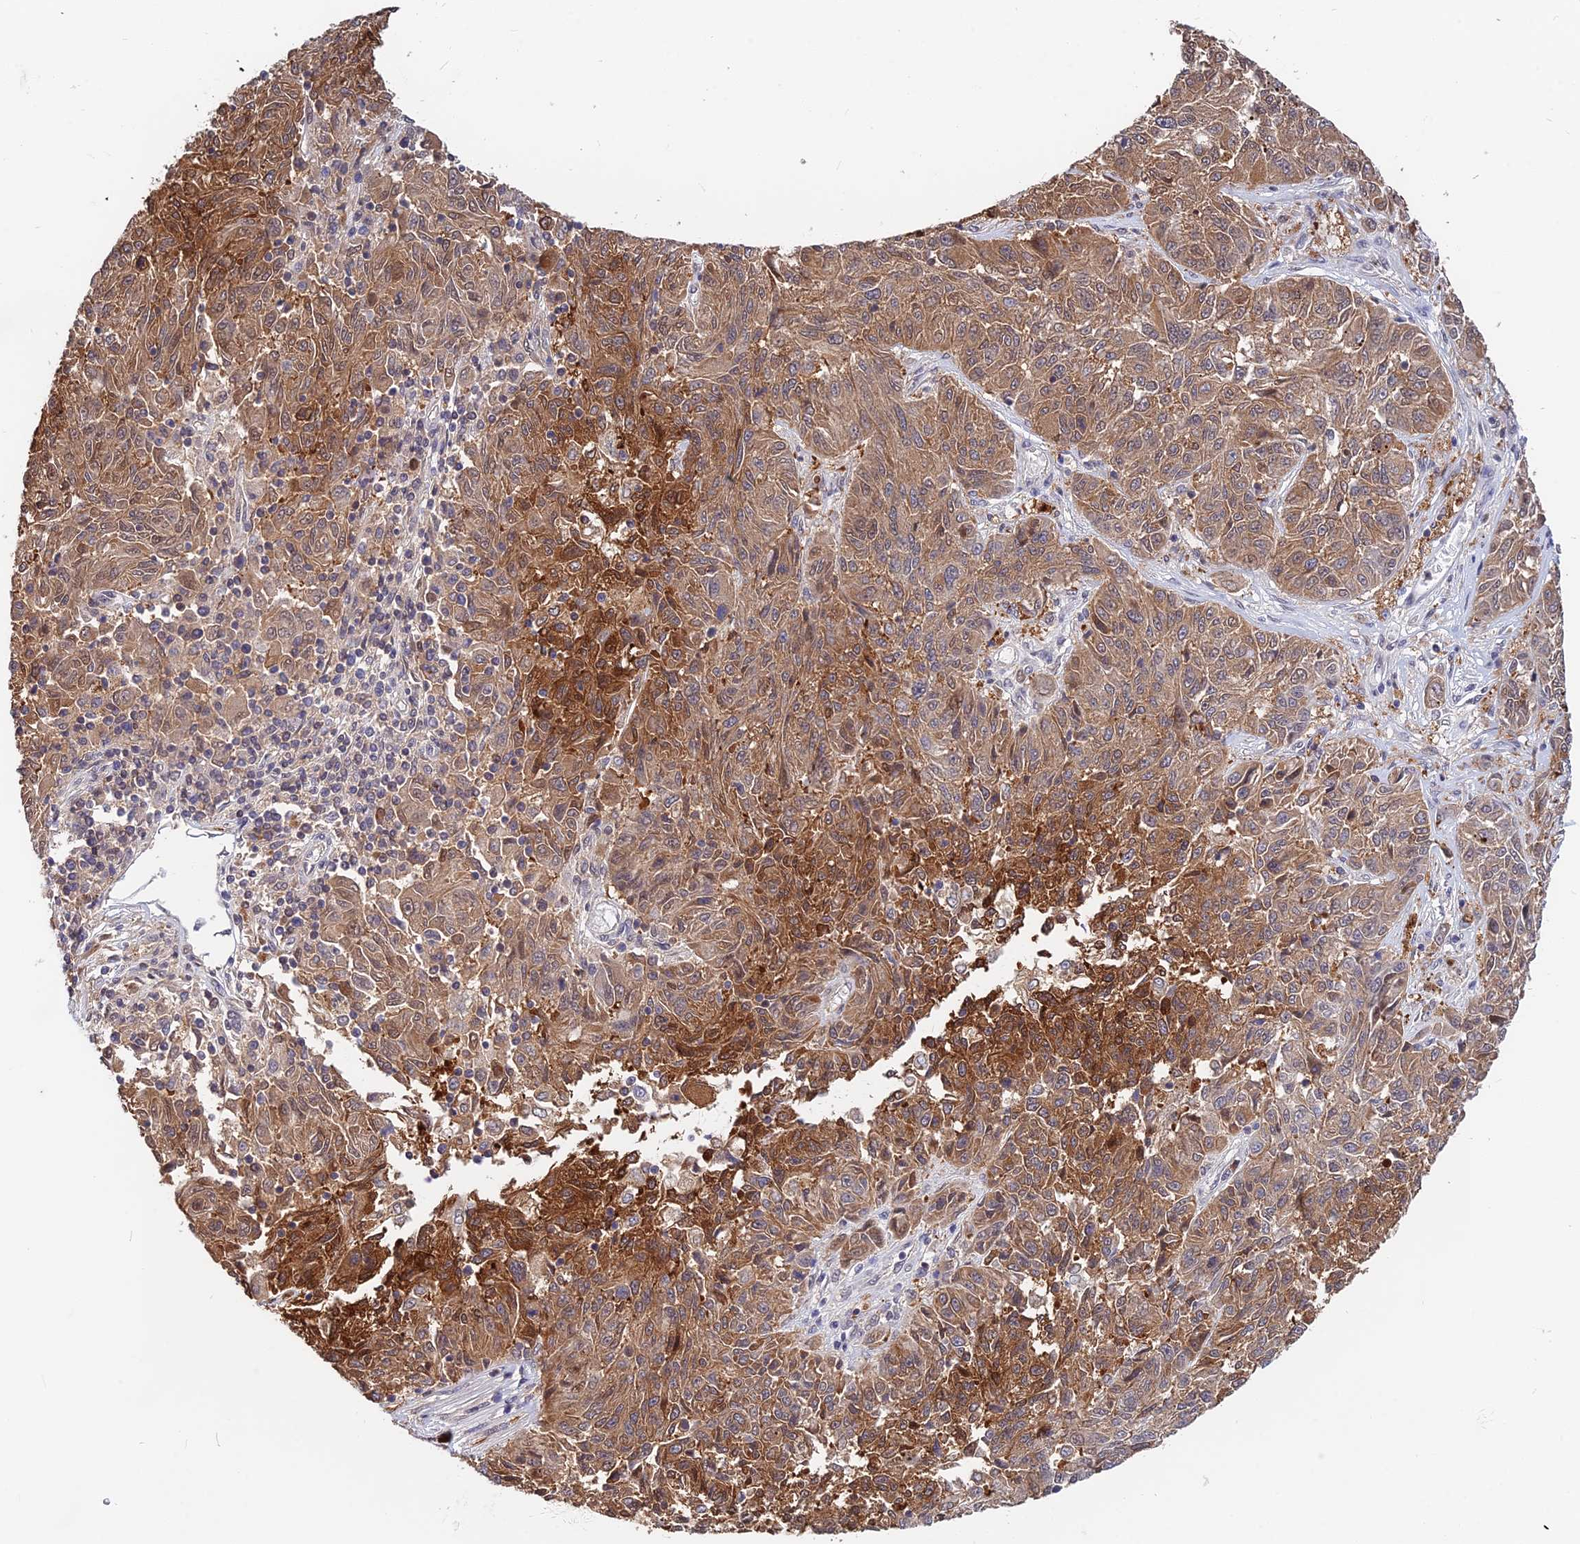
{"staining": {"intensity": "moderate", "quantity": ">75%", "location": "cytoplasmic/membranous"}, "tissue": "melanoma", "cell_type": "Tumor cells", "image_type": "cancer", "snomed": [{"axis": "morphology", "description": "Malignant melanoma, NOS"}, {"axis": "topography", "description": "Skin"}], "caption": "Moderate cytoplasmic/membranous positivity is seen in approximately >75% of tumor cells in malignant melanoma.", "gene": "B3GALT4", "patient": {"sex": "male", "age": 53}}